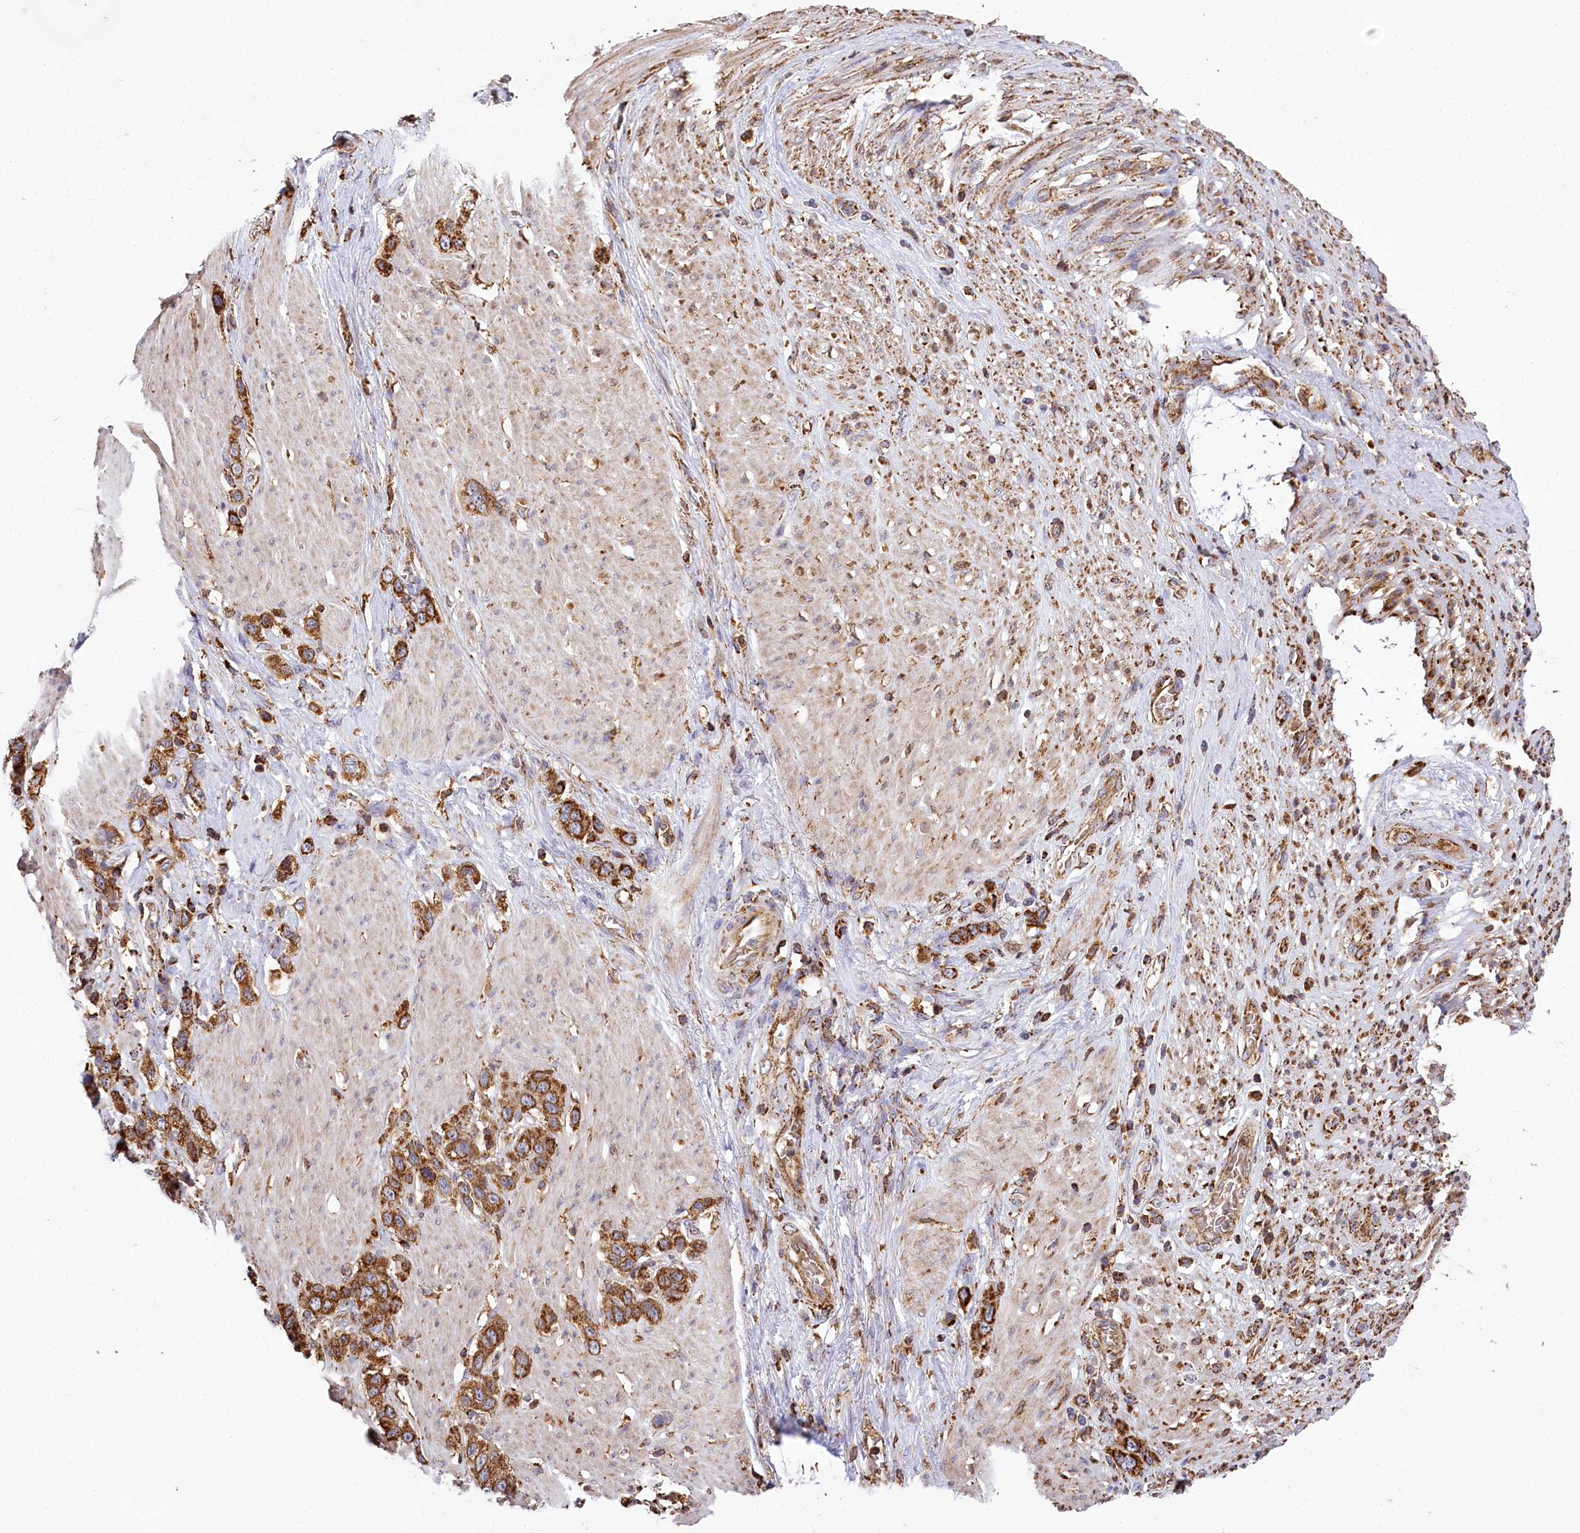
{"staining": {"intensity": "strong", "quantity": ">75%", "location": "cytoplasmic/membranous"}, "tissue": "stomach cancer", "cell_type": "Tumor cells", "image_type": "cancer", "snomed": [{"axis": "morphology", "description": "Adenocarcinoma, NOS"}, {"axis": "morphology", "description": "Adenocarcinoma, High grade"}, {"axis": "topography", "description": "Stomach, upper"}, {"axis": "topography", "description": "Stomach, lower"}], "caption": "IHC micrograph of stomach cancer stained for a protein (brown), which reveals high levels of strong cytoplasmic/membranous positivity in about >75% of tumor cells.", "gene": "CARD19", "patient": {"sex": "female", "age": 65}}